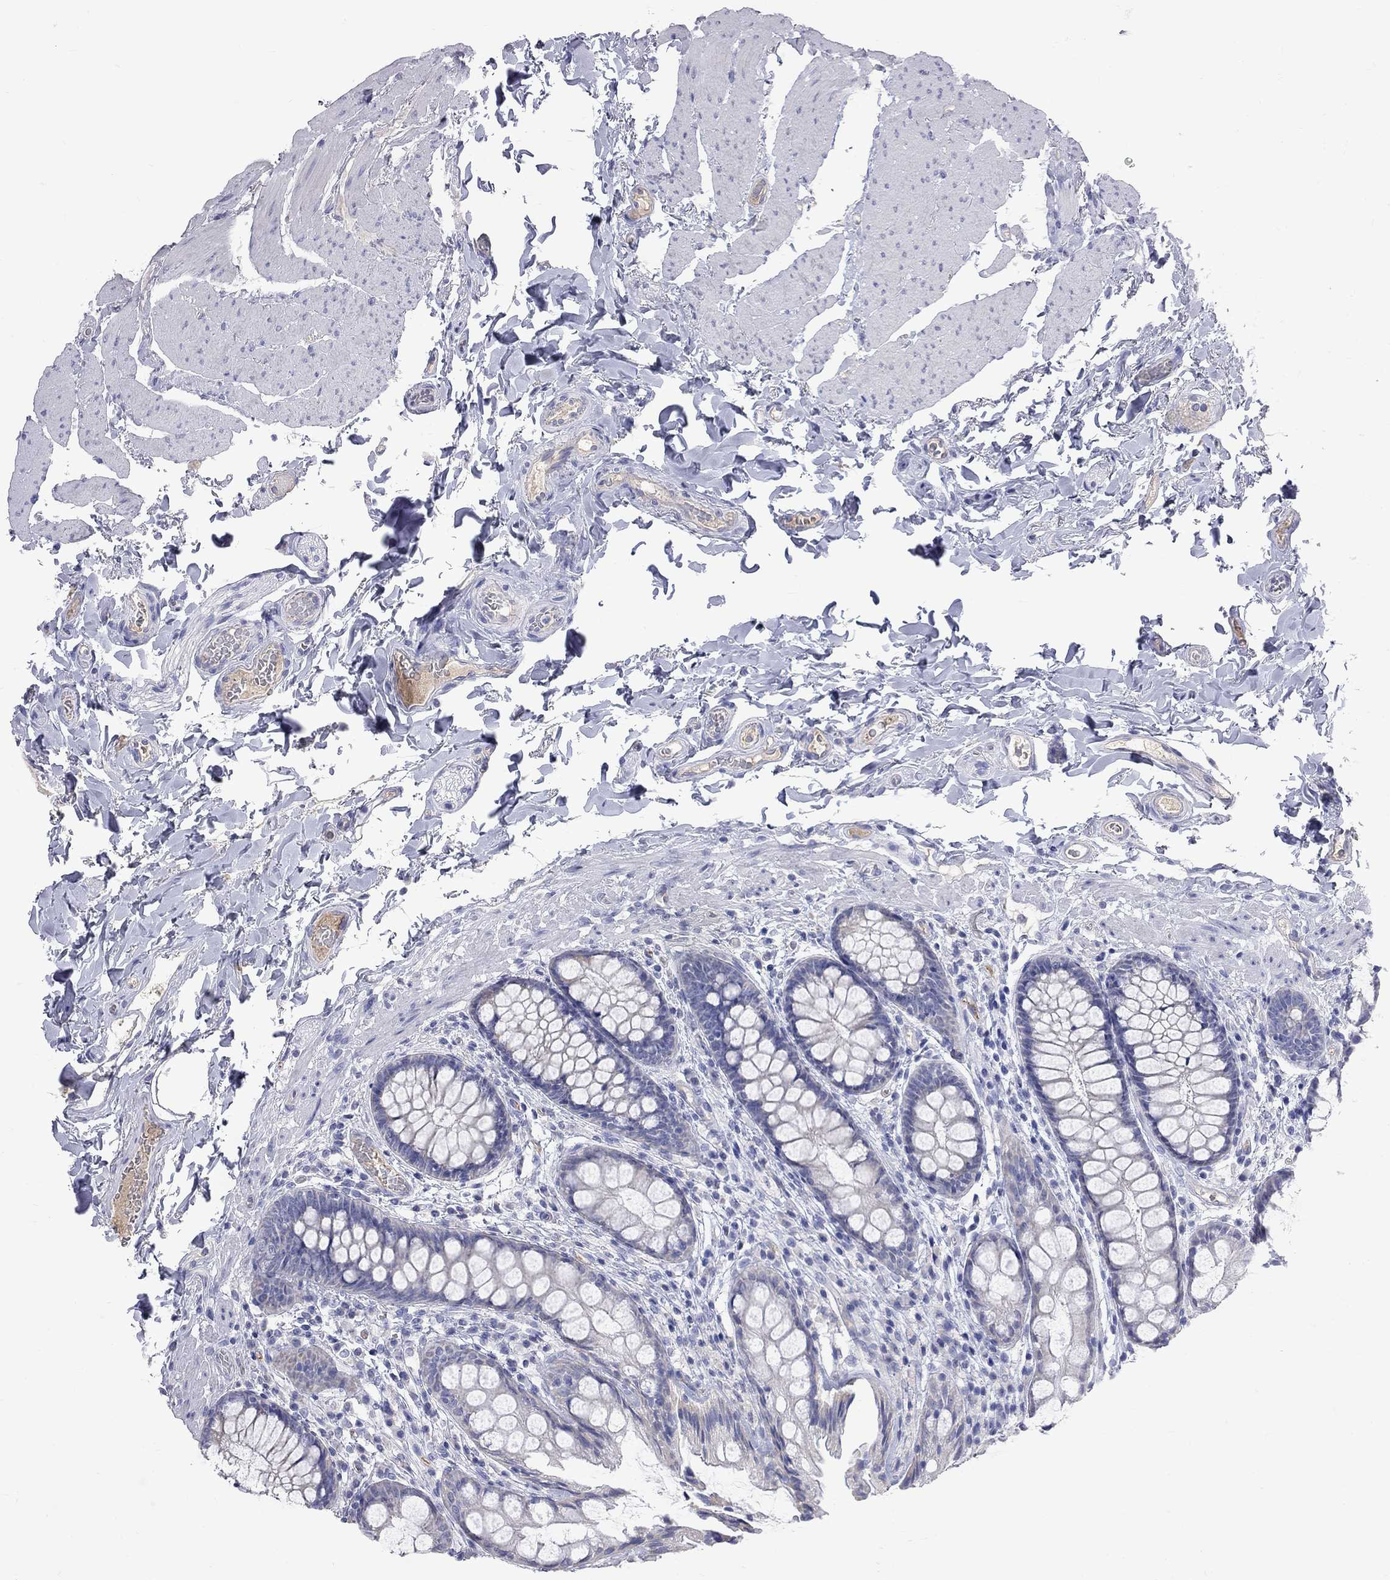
{"staining": {"intensity": "negative", "quantity": "none", "location": "none"}, "tissue": "colon", "cell_type": "Endothelial cells", "image_type": "normal", "snomed": [{"axis": "morphology", "description": "Normal tissue, NOS"}, {"axis": "topography", "description": "Colon"}], "caption": "This is an immunohistochemistry (IHC) photomicrograph of unremarkable colon. There is no expression in endothelial cells.", "gene": "KCND2", "patient": {"sex": "female", "age": 86}}